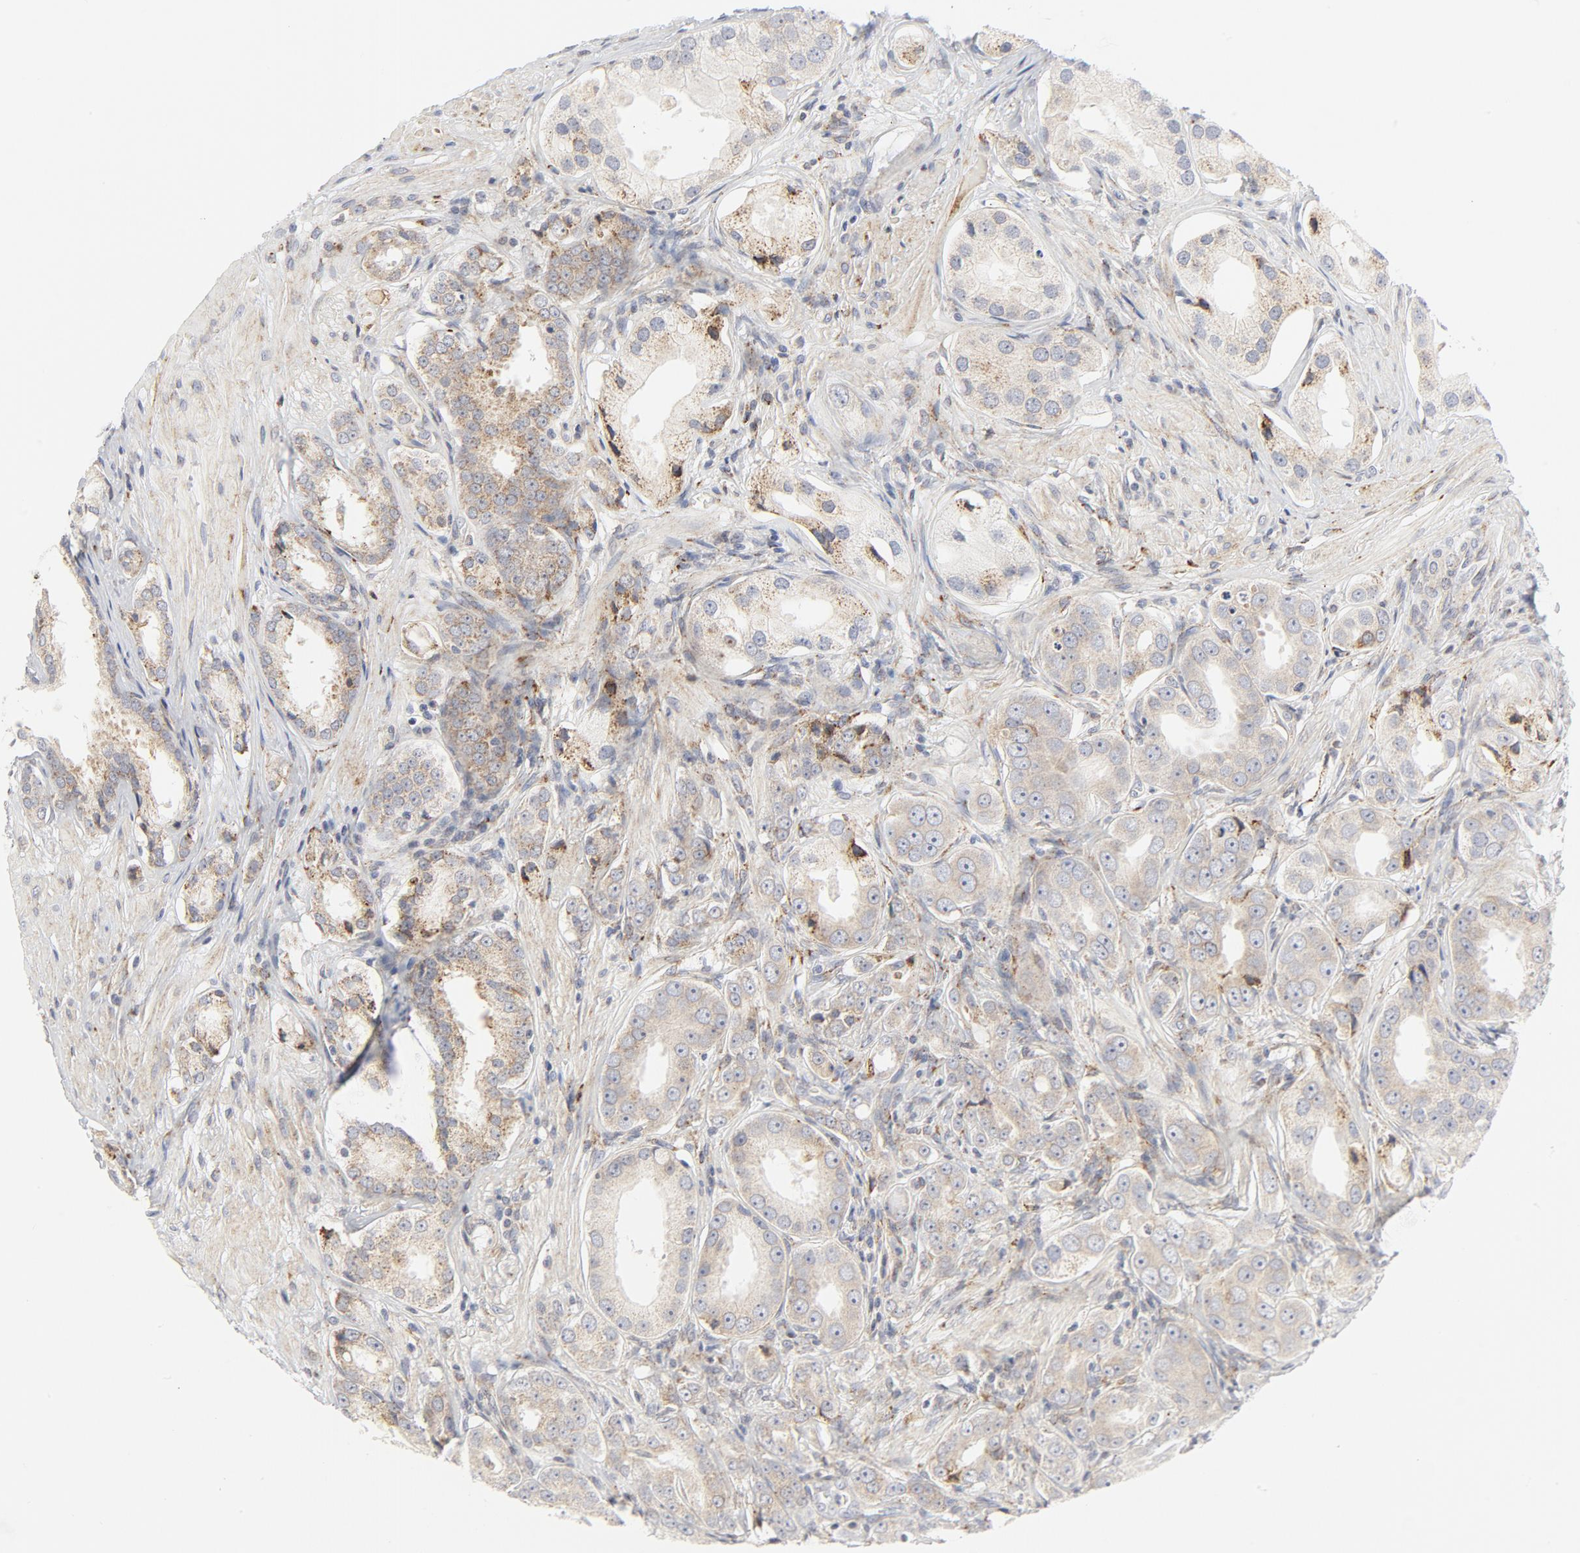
{"staining": {"intensity": "weak", "quantity": "25%-75%", "location": "cytoplasmic/membranous"}, "tissue": "prostate cancer", "cell_type": "Tumor cells", "image_type": "cancer", "snomed": [{"axis": "morphology", "description": "Adenocarcinoma, Medium grade"}, {"axis": "topography", "description": "Prostate"}], "caption": "A micrograph of human medium-grade adenocarcinoma (prostate) stained for a protein demonstrates weak cytoplasmic/membranous brown staining in tumor cells.", "gene": "LRP6", "patient": {"sex": "male", "age": 53}}